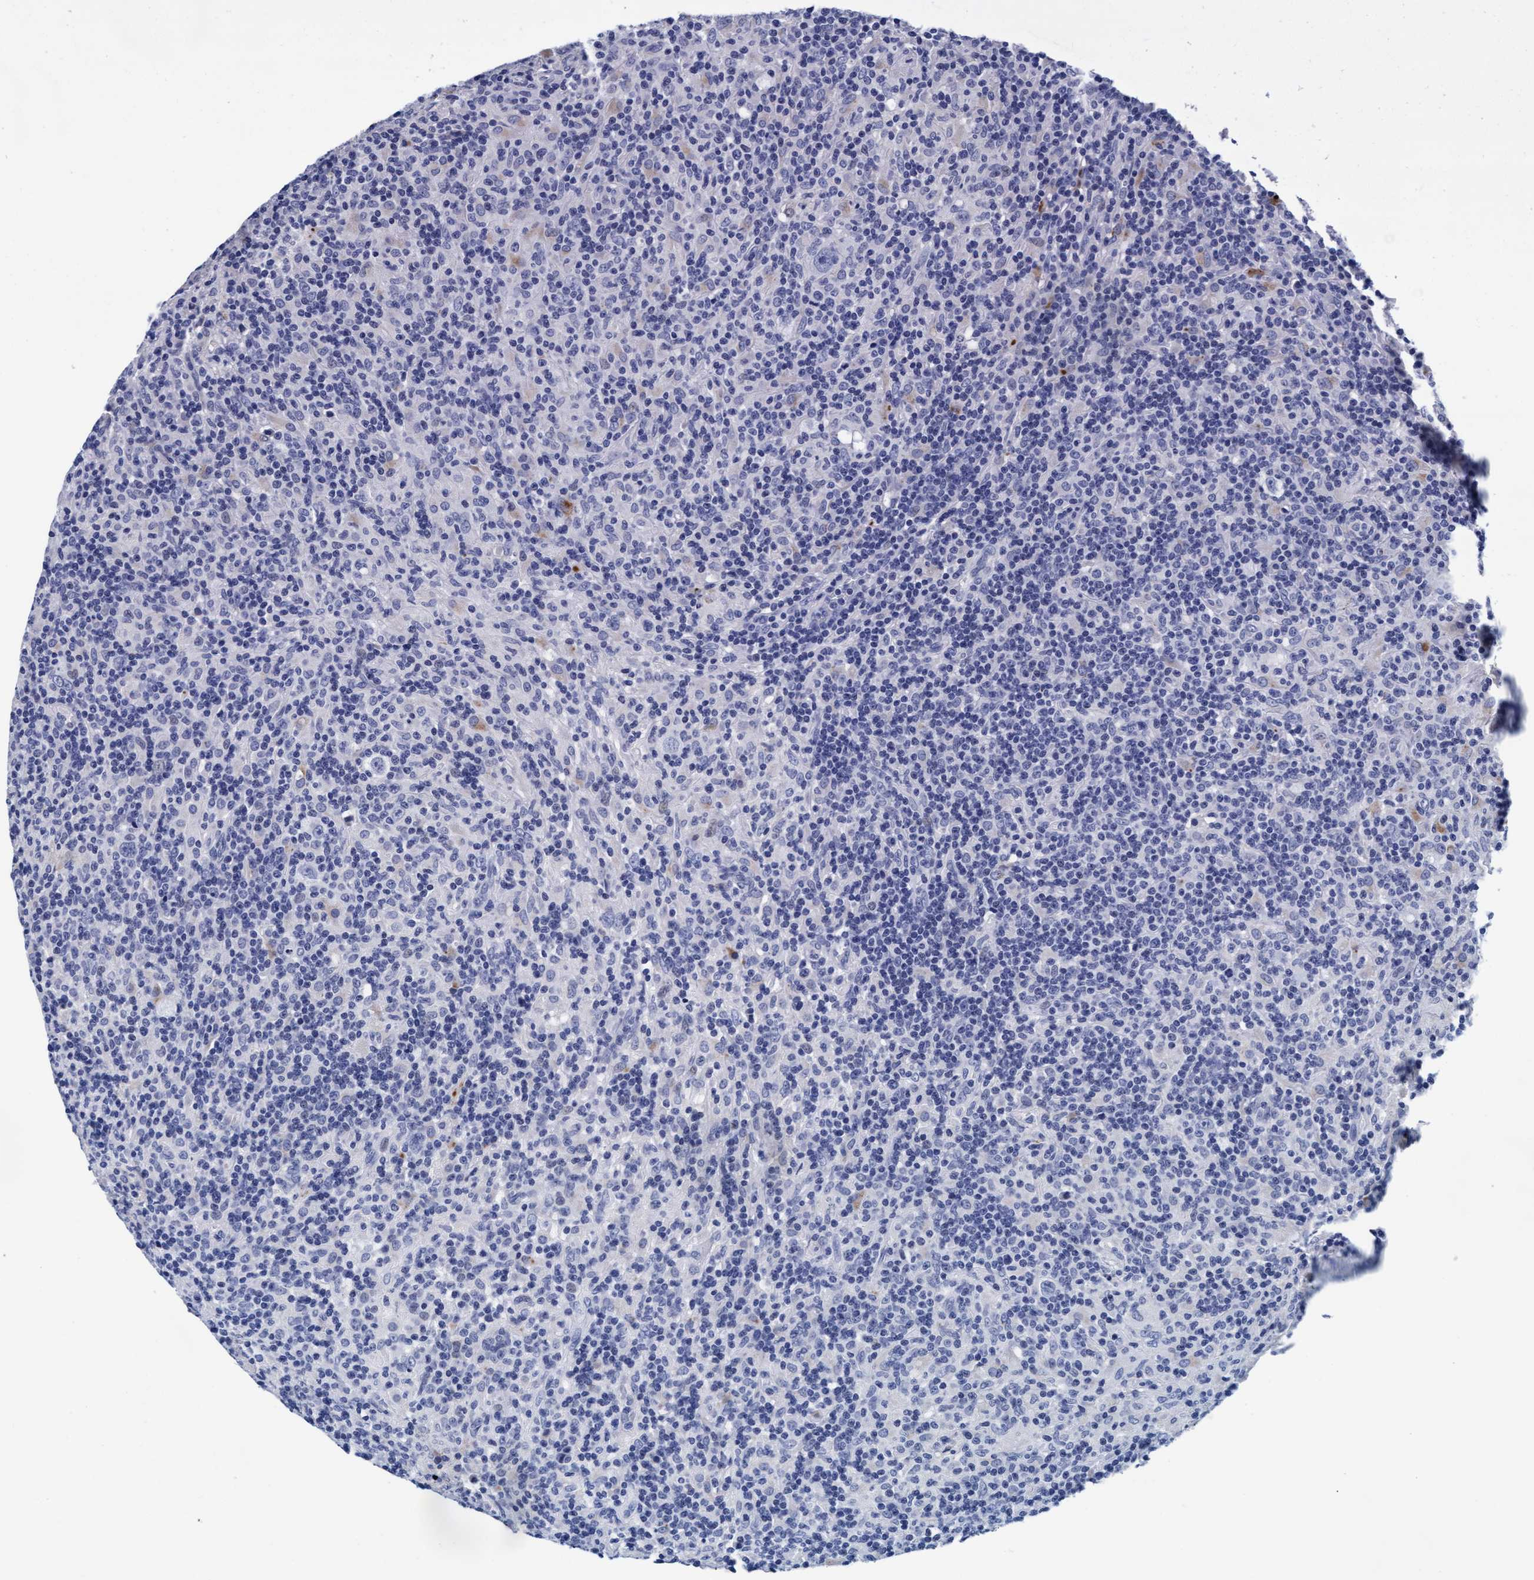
{"staining": {"intensity": "negative", "quantity": "none", "location": "none"}, "tissue": "lymphoma", "cell_type": "Tumor cells", "image_type": "cancer", "snomed": [{"axis": "morphology", "description": "Hodgkin's disease, NOS"}, {"axis": "topography", "description": "Lymph node"}], "caption": "Lymphoma was stained to show a protein in brown. There is no significant expression in tumor cells.", "gene": "ARSG", "patient": {"sex": "male", "age": 70}}